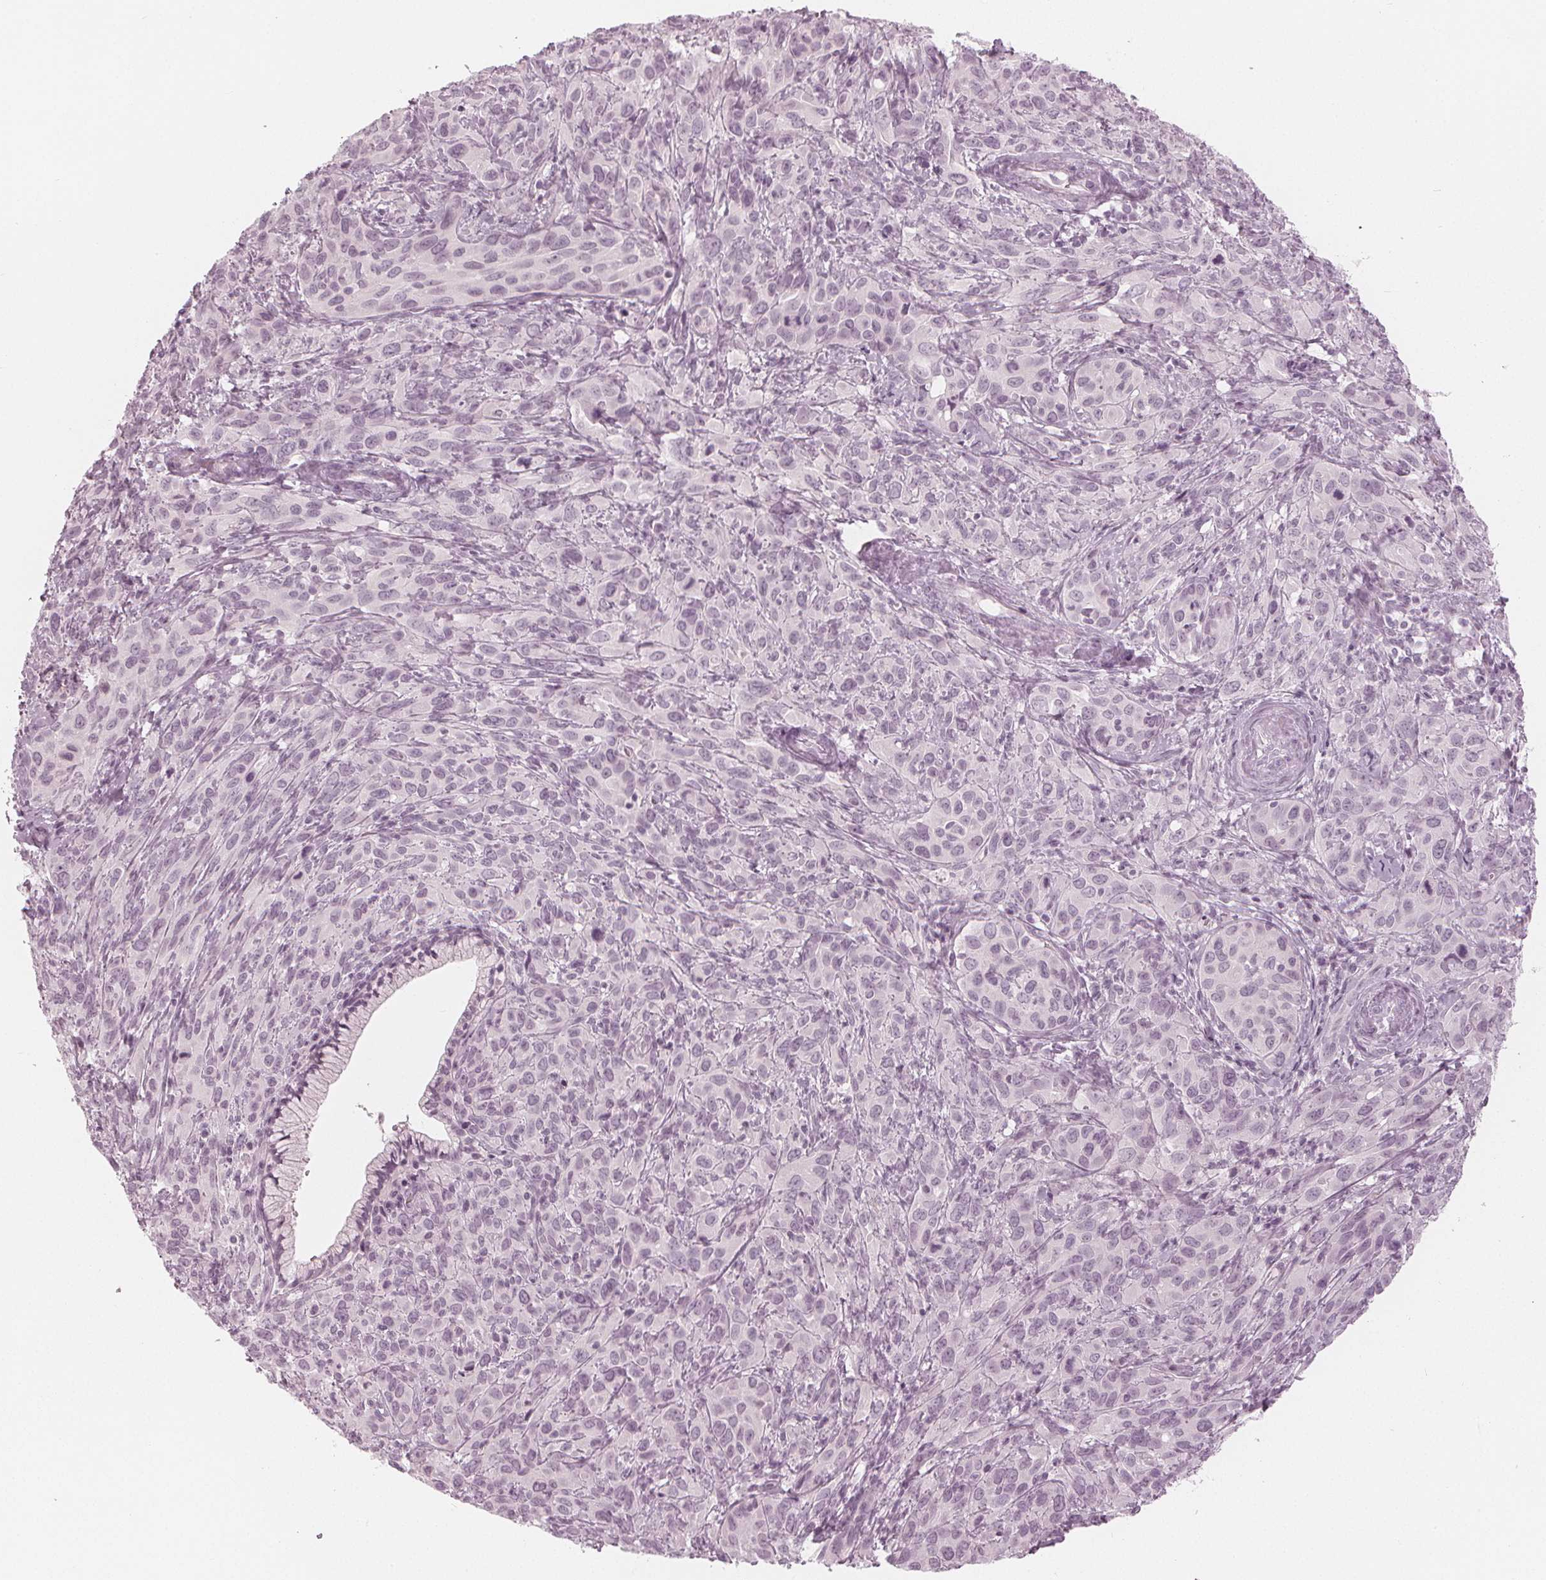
{"staining": {"intensity": "negative", "quantity": "none", "location": "none"}, "tissue": "cervical cancer", "cell_type": "Tumor cells", "image_type": "cancer", "snomed": [{"axis": "morphology", "description": "Squamous cell carcinoma, NOS"}, {"axis": "topography", "description": "Cervix"}], "caption": "Histopathology image shows no protein expression in tumor cells of cervical cancer tissue. (Brightfield microscopy of DAB IHC at high magnification).", "gene": "PAEP", "patient": {"sex": "female", "age": 51}}